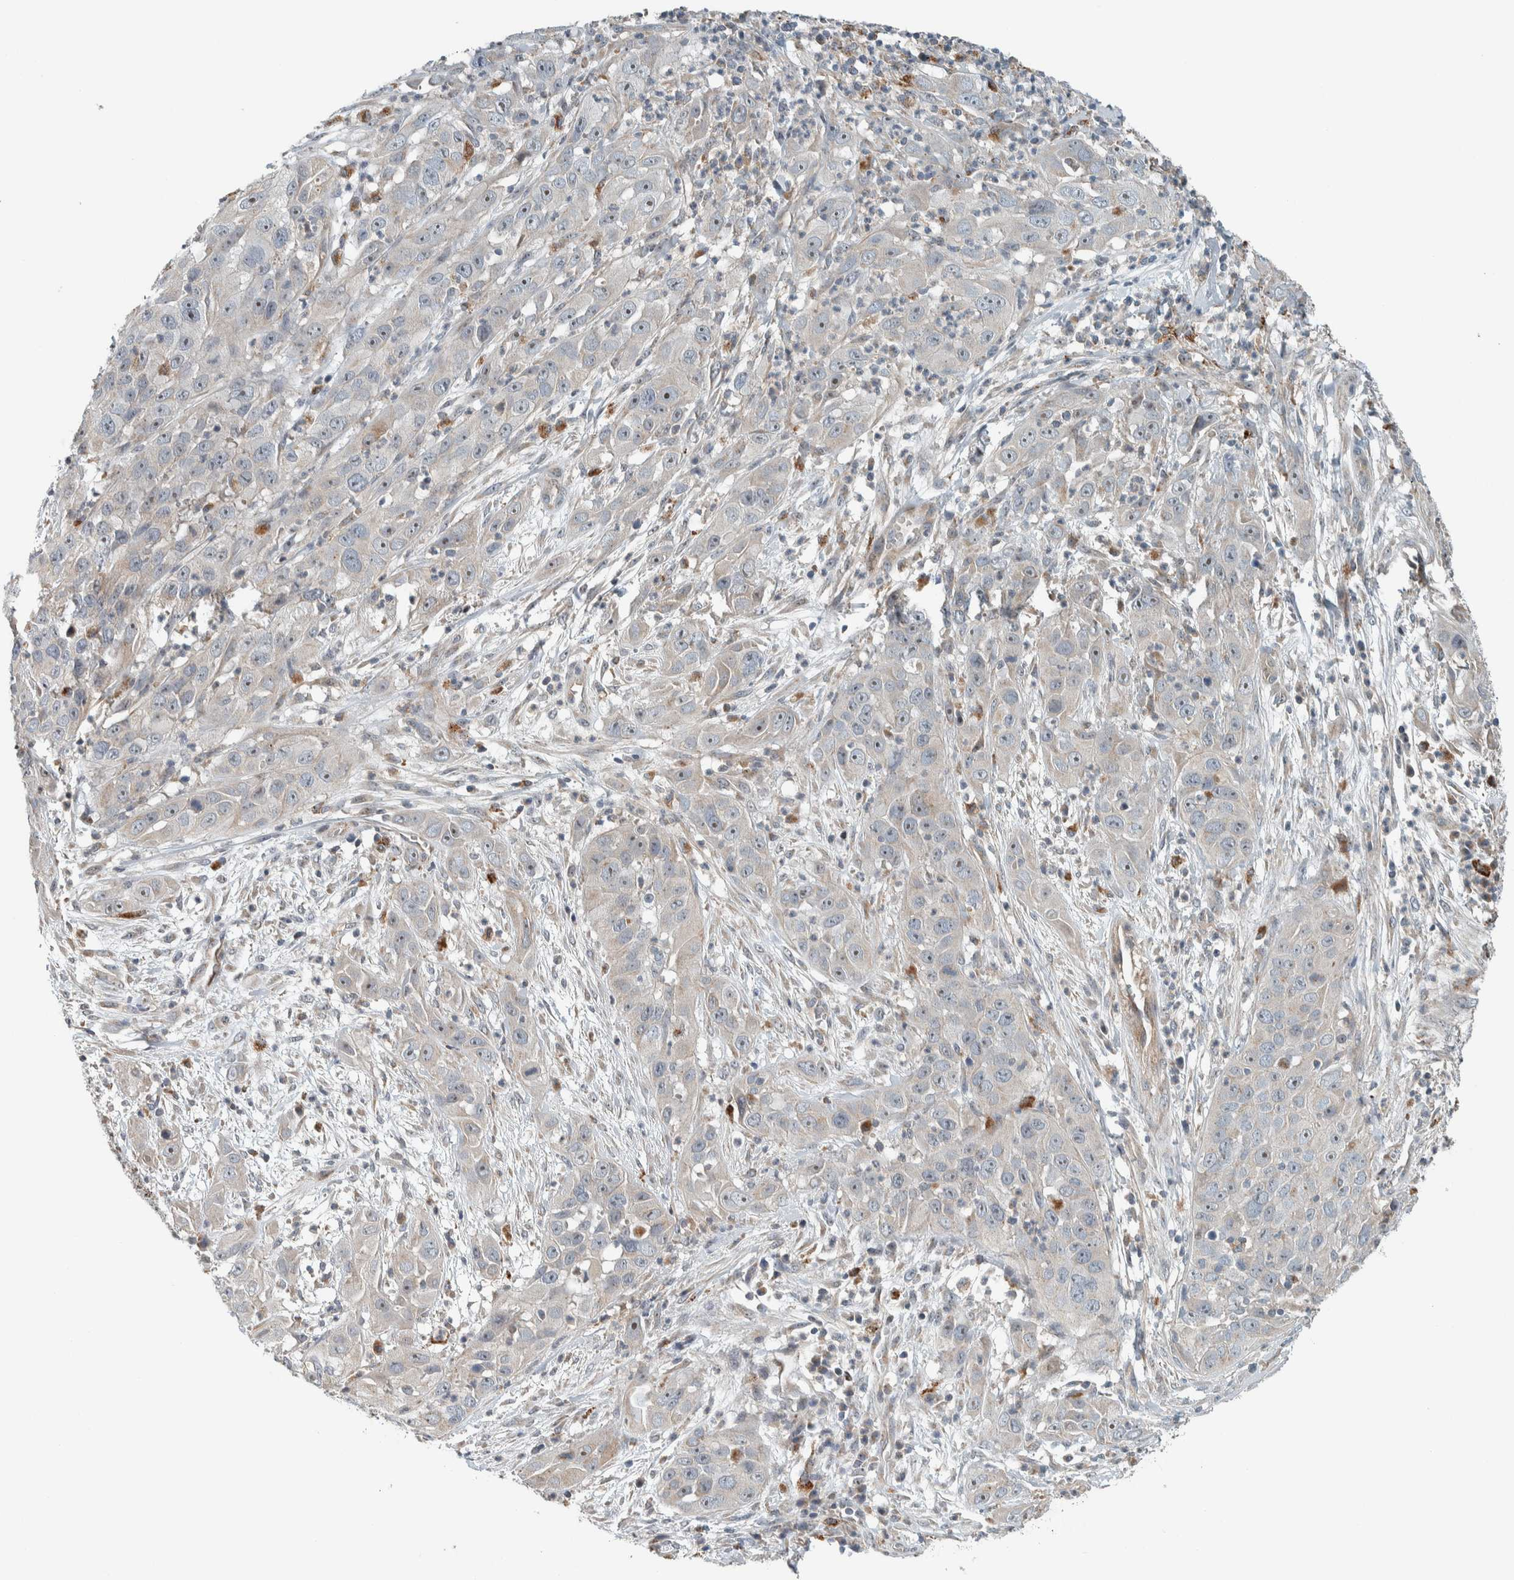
{"staining": {"intensity": "weak", "quantity": "25%-75%", "location": "nuclear"}, "tissue": "cervical cancer", "cell_type": "Tumor cells", "image_type": "cancer", "snomed": [{"axis": "morphology", "description": "Squamous cell carcinoma, NOS"}, {"axis": "topography", "description": "Cervix"}], "caption": "Immunohistochemistry (DAB) staining of cervical cancer demonstrates weak nuclear protein positivity in about 25%-75% of tumor cells.", "gene": "SLFN12L", "patient": {"sex": "female", "age": 32}}